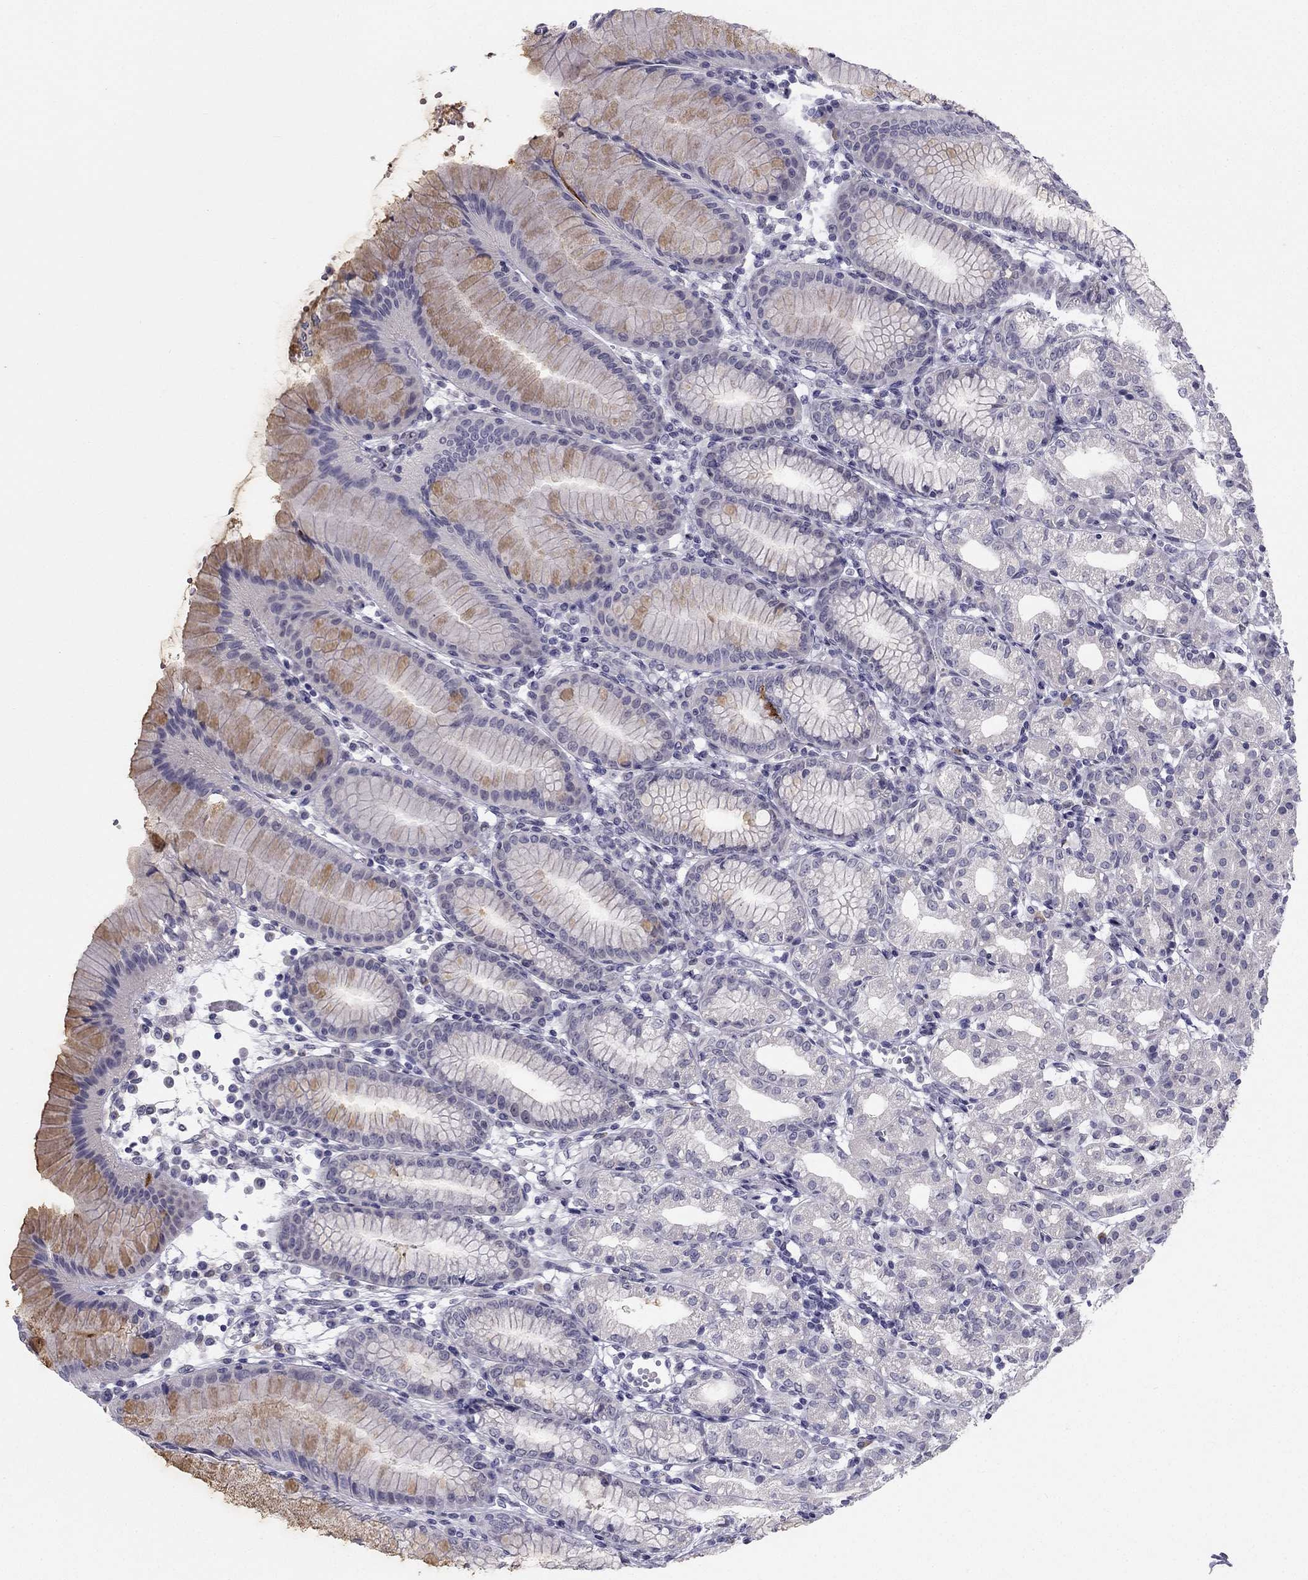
{"staining": {"intensity": "weak", "quantity": "<25%", "location": "cytoplasmic/membranous"}, "tissue": "stomach", "cell_type": "Glandular cells", "image_type": "normal", "snomed": [{"axis": "morphology", "description": "Normal tissue, NOS"}, {"axis": "topography", "description": "Skeletal muscle"}, {"axis": "topography", "description": "Stomach"}], "caption": "An immunohistochemistry image of unremarkable stomach is shown. There is no staining in glandular cells of stomach. (Immunohistochemistry, brightfield microscopy, high magnification).", "gene": "TRPS1", "patient": {"sex": "female", "age": 57}}